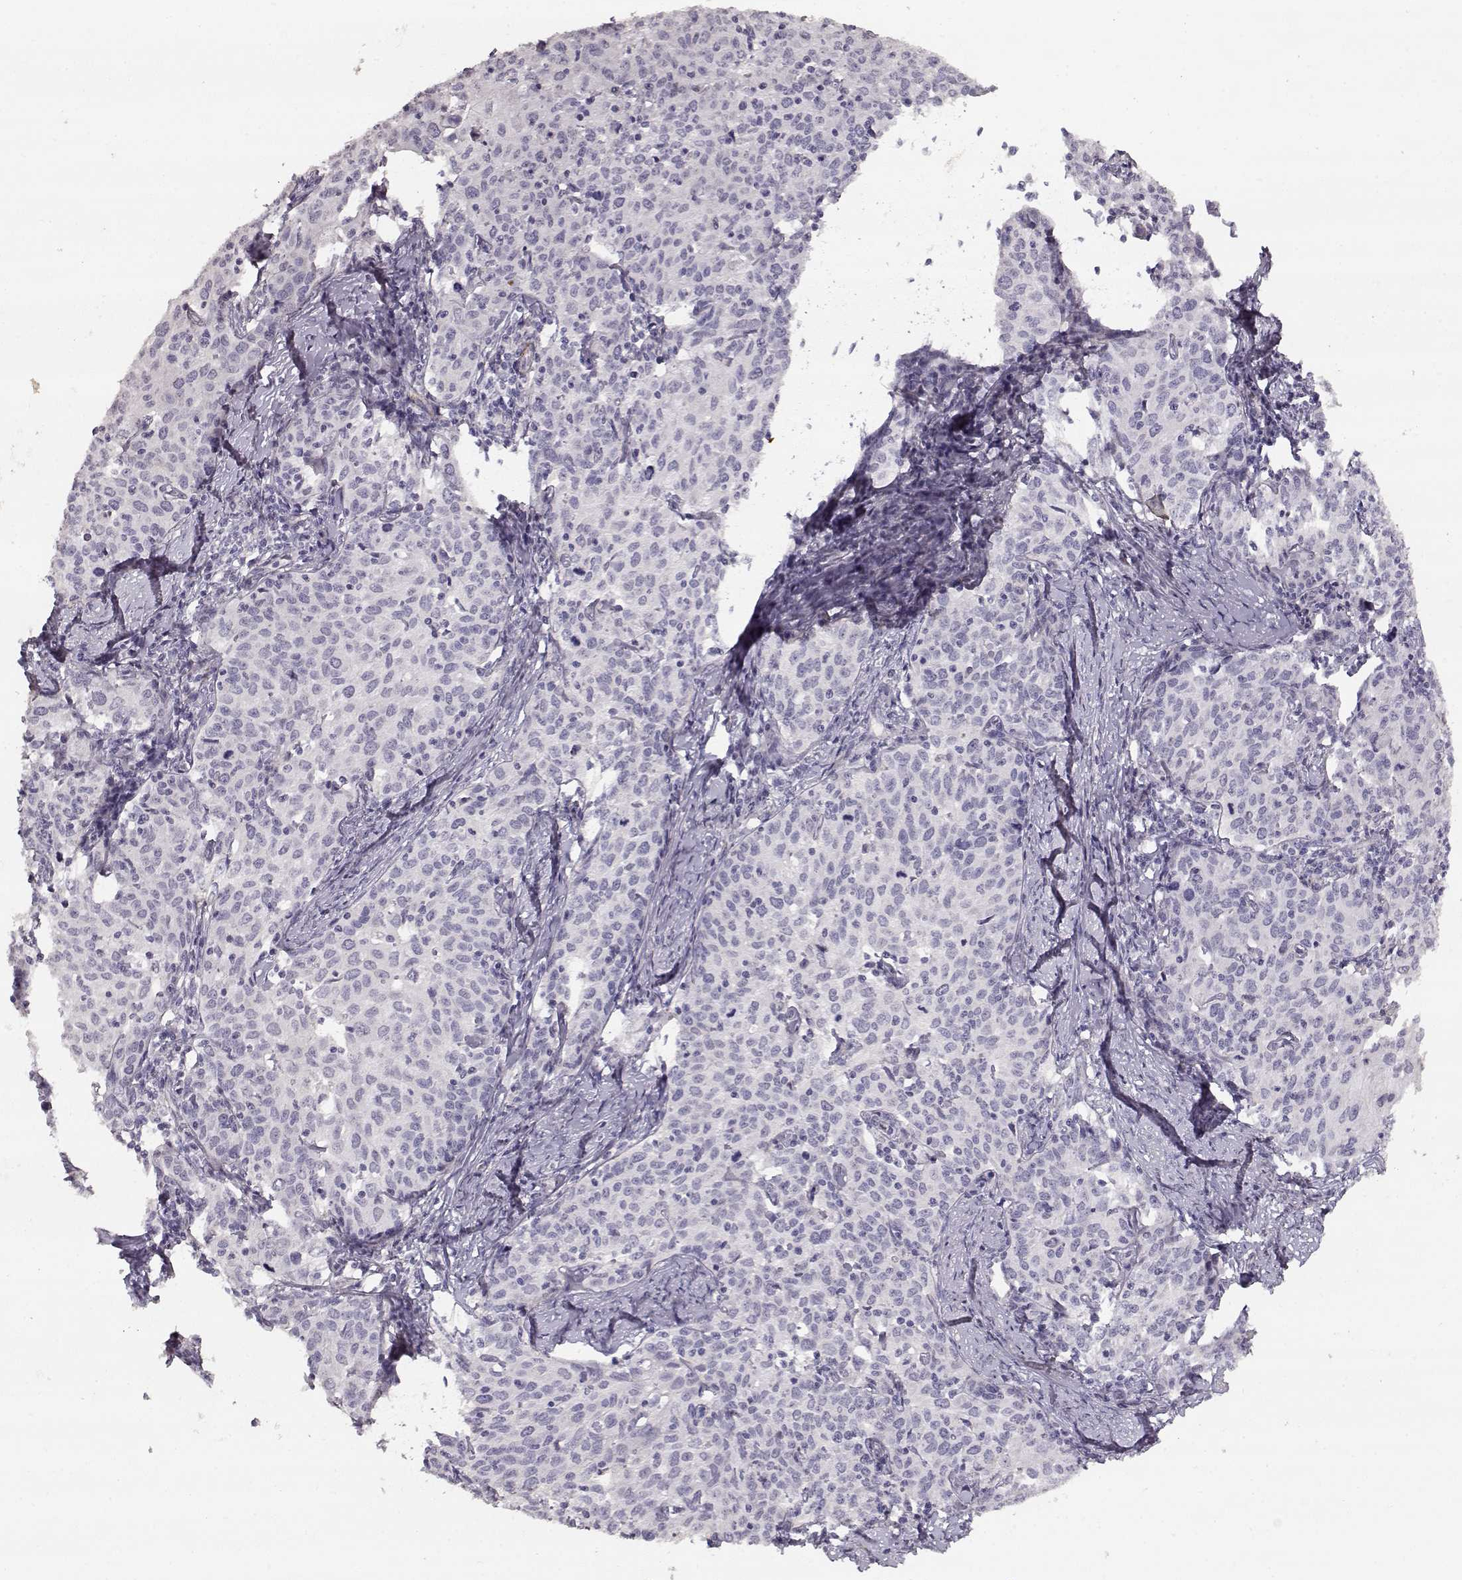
{"staining": {"intensity": "negative", "quantity": "none", "location": "none"}, "tissue": "cervical cancer", "cell_type": "Tumor cells", "image_type": "cancer", "snomed": [{"axis": "morphology", "description": "Squamous cell carcinoma, NOS"}, {"axis": "topography", "description": "Cervix"}], "caption": "An immunohistochemistry image of cervical cancer (squamous cell carcinoma) is shown. There is no staining in tumor cells of cervical cancer (squamous cell carcinoma).", "gene": "LAMC1", "patient": {"sex": "female", "age": 62}}